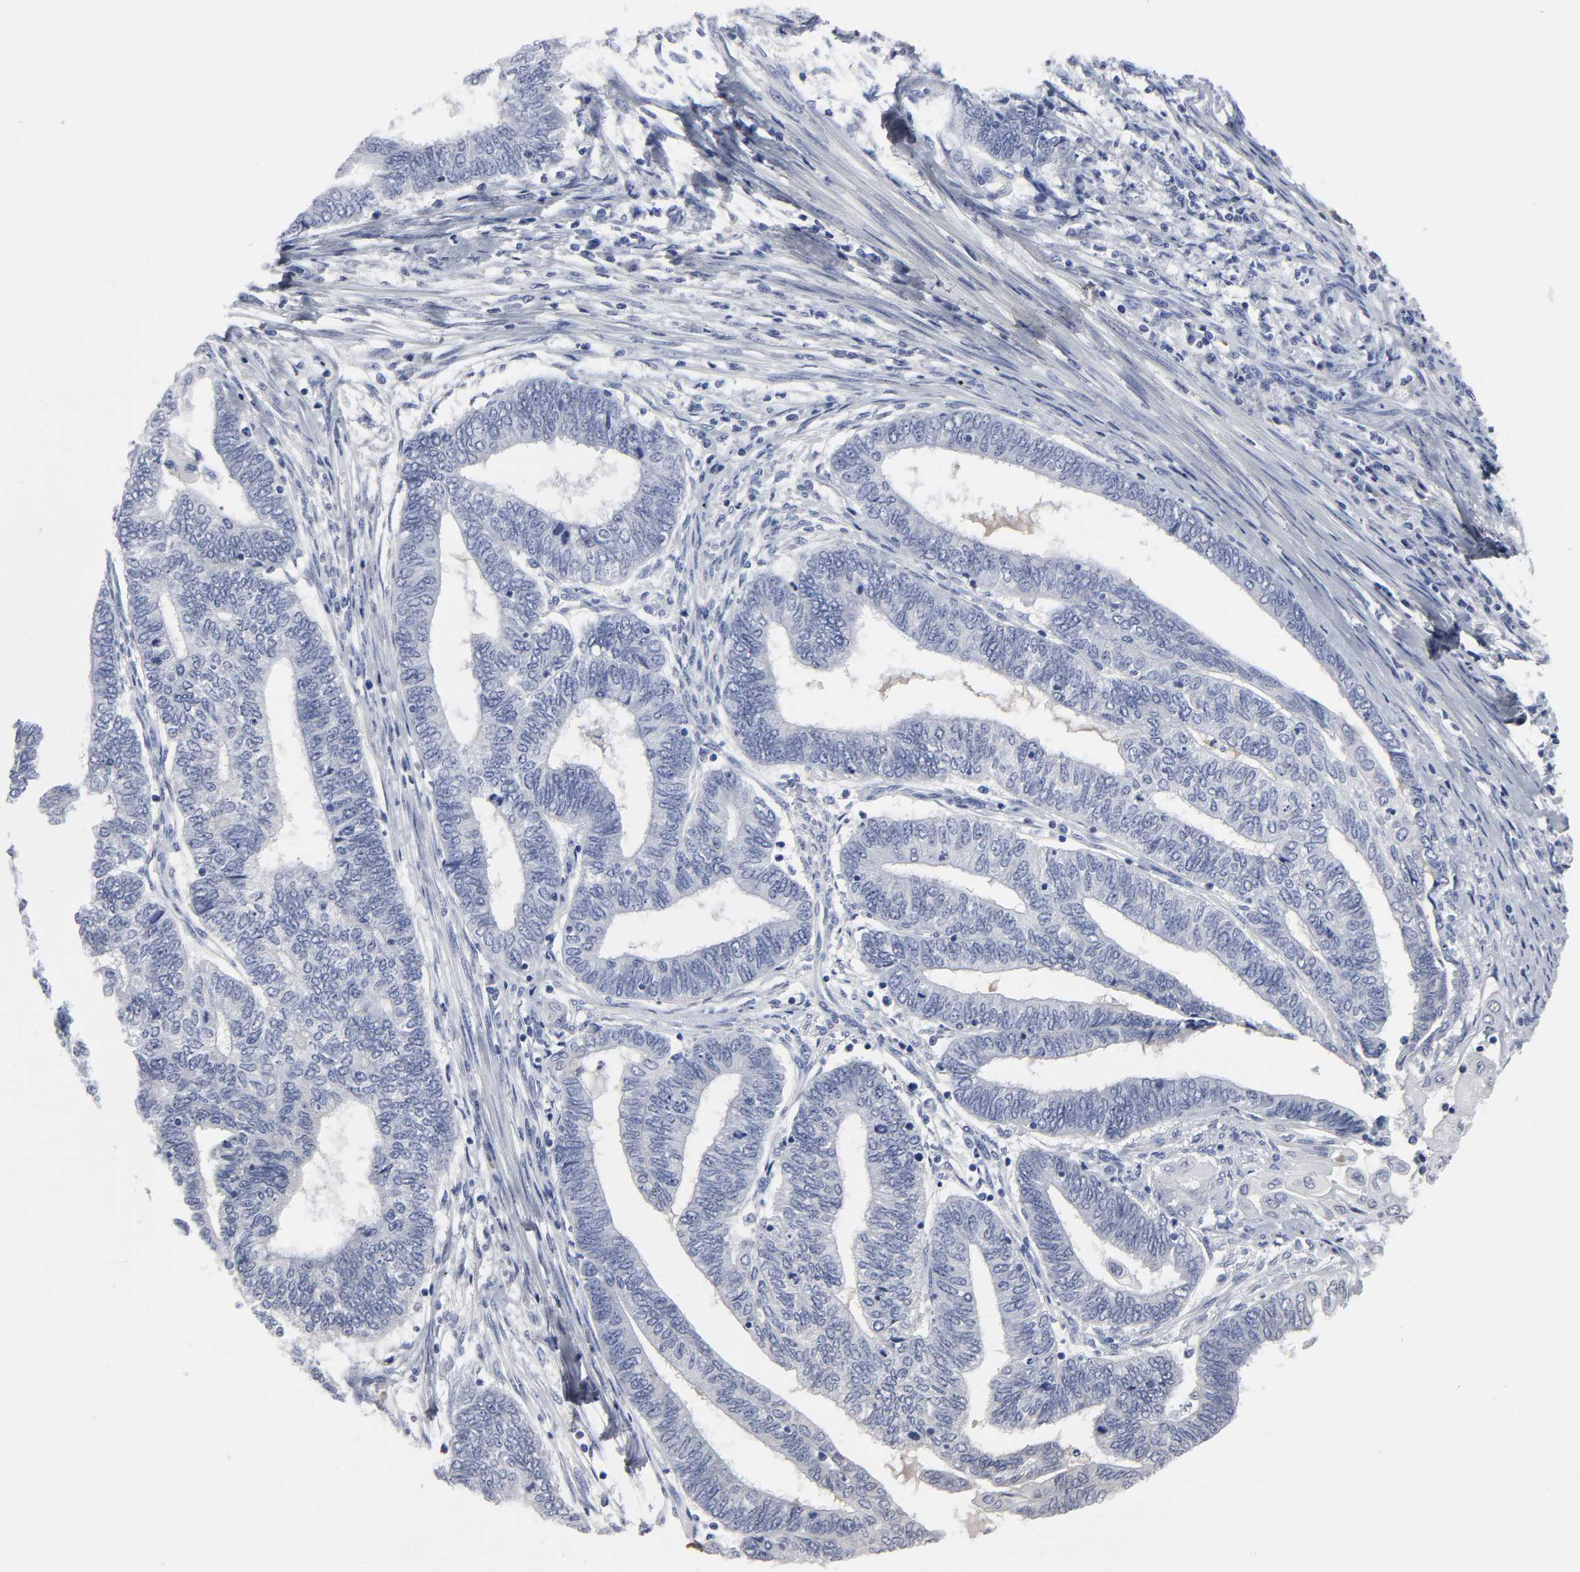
{"staining": {"intensity": "negative", "quantity": "none", "location": "none"}, "tissue": "endometrial cancer", "cell_type": "Tumor cells", "image_type": "cancer", "snomed": [{"axis": "morphology", "description": "Adenocarcinoma, NOS"}, {"axis": "topography", "description": "Uterus"}, {"axis": "topography", "description": "Endometrium"}], "caption": "IHC of human adenocarcinoma (endometrial) exhibits no expression in tumor cells. (DAB (3,3'-diaminobenzidine) IHC, high magnification).", "gene": "HNF4A", "patient": {"sex": "female", "age": 70}}